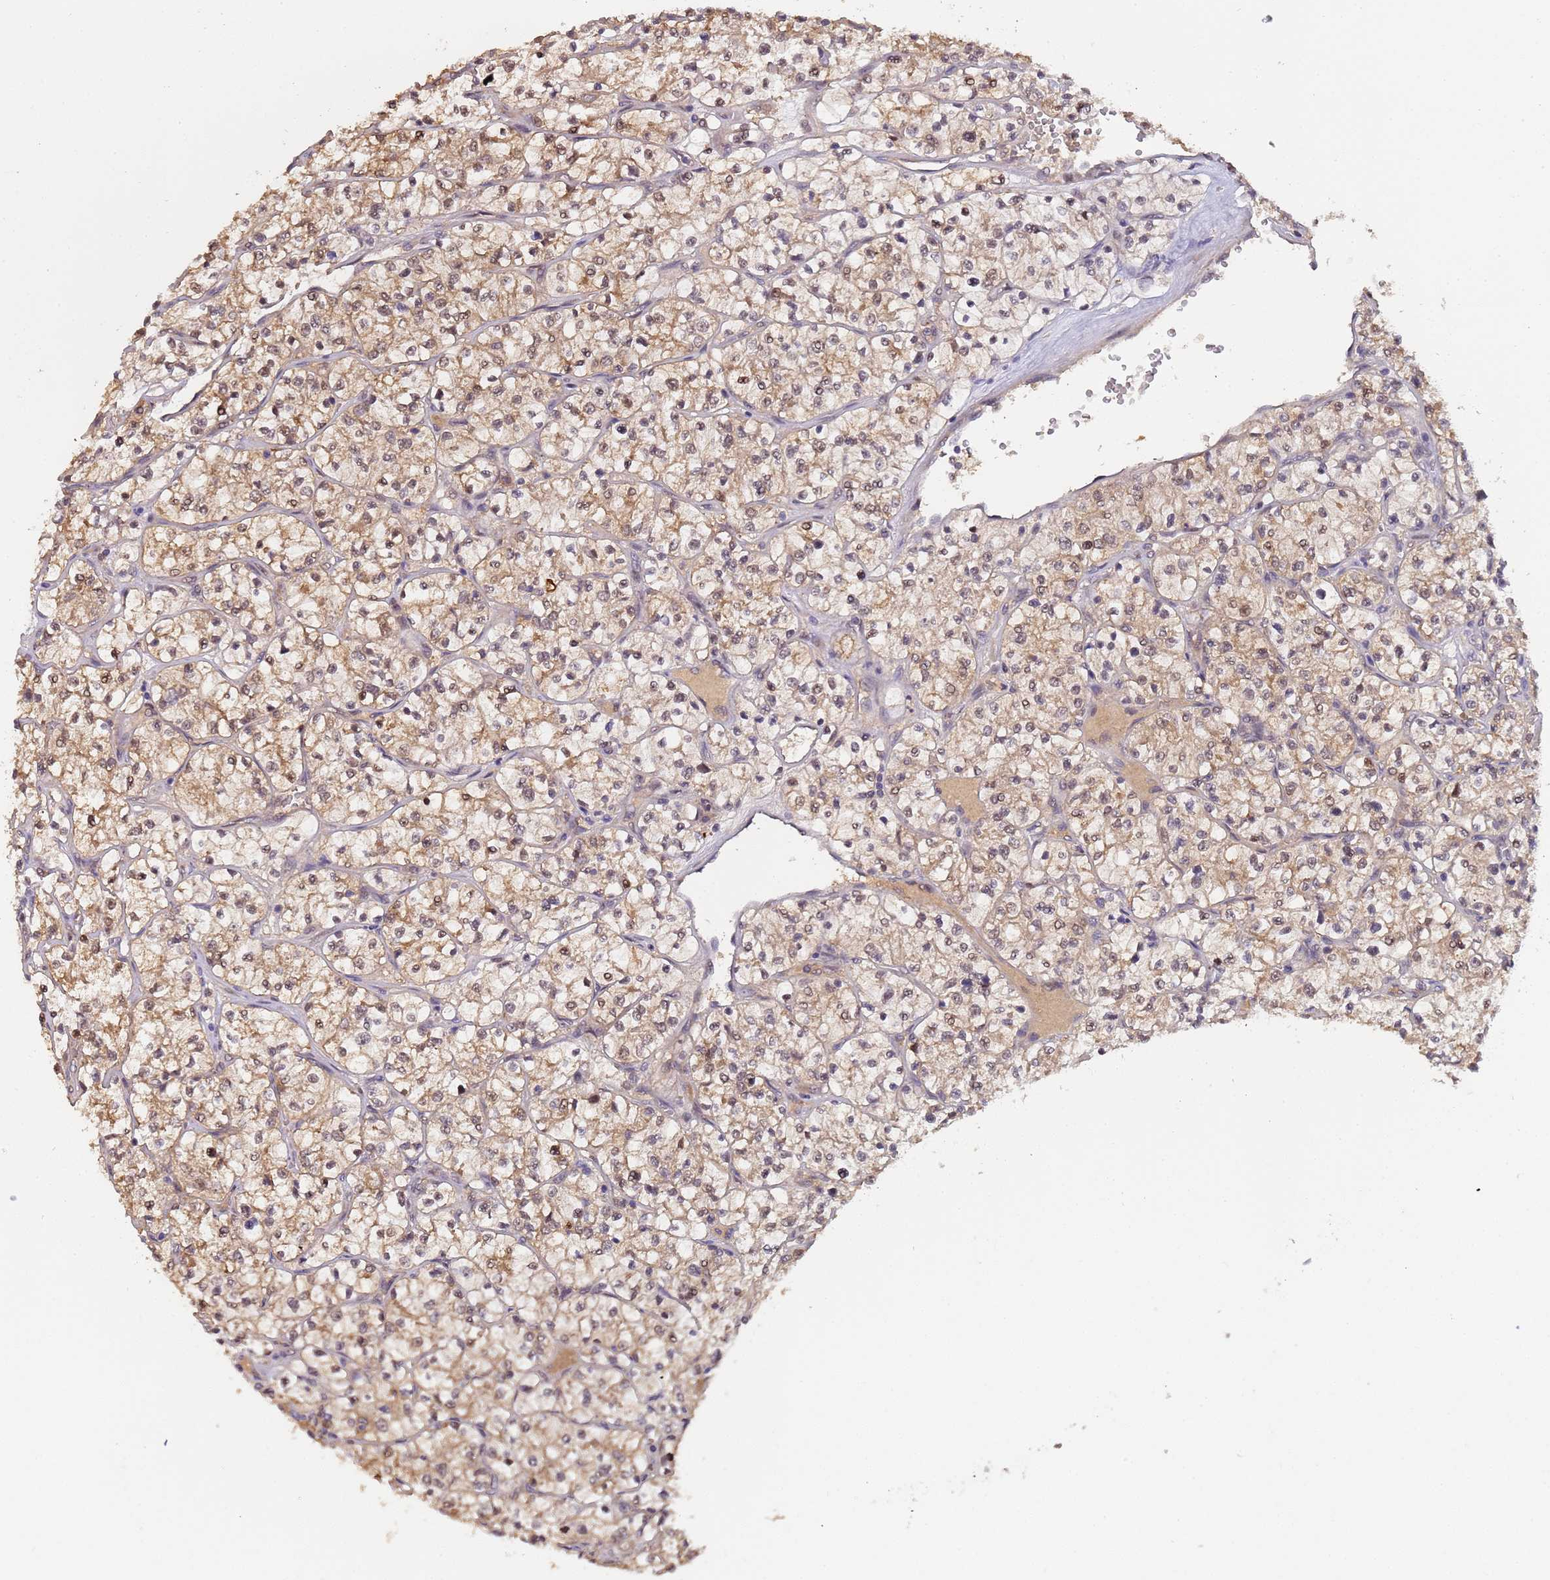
{"staining": {"intensity": "weak", "quantity": ">75%", "location": "cytoplasmic/membranous,nuclear"}, "tissue": "renal cancer", "cell_type": "Tumor cells", "image_type": "cancer", "snomed": [{"axis": "morphology", "description": "Adenocarcinoma, NOS"}, {"axis": "topography", "description": "Kidney"}], "caption": "Immunohistochemical staining of human adenocarcinoma (renal) shows weak cytoplasmic/membranous and nuclear protein positivity in approximately >75% of tumor cells.", "gene": "ZBTB5", "patient": {"sex": "female", "age": 64}}